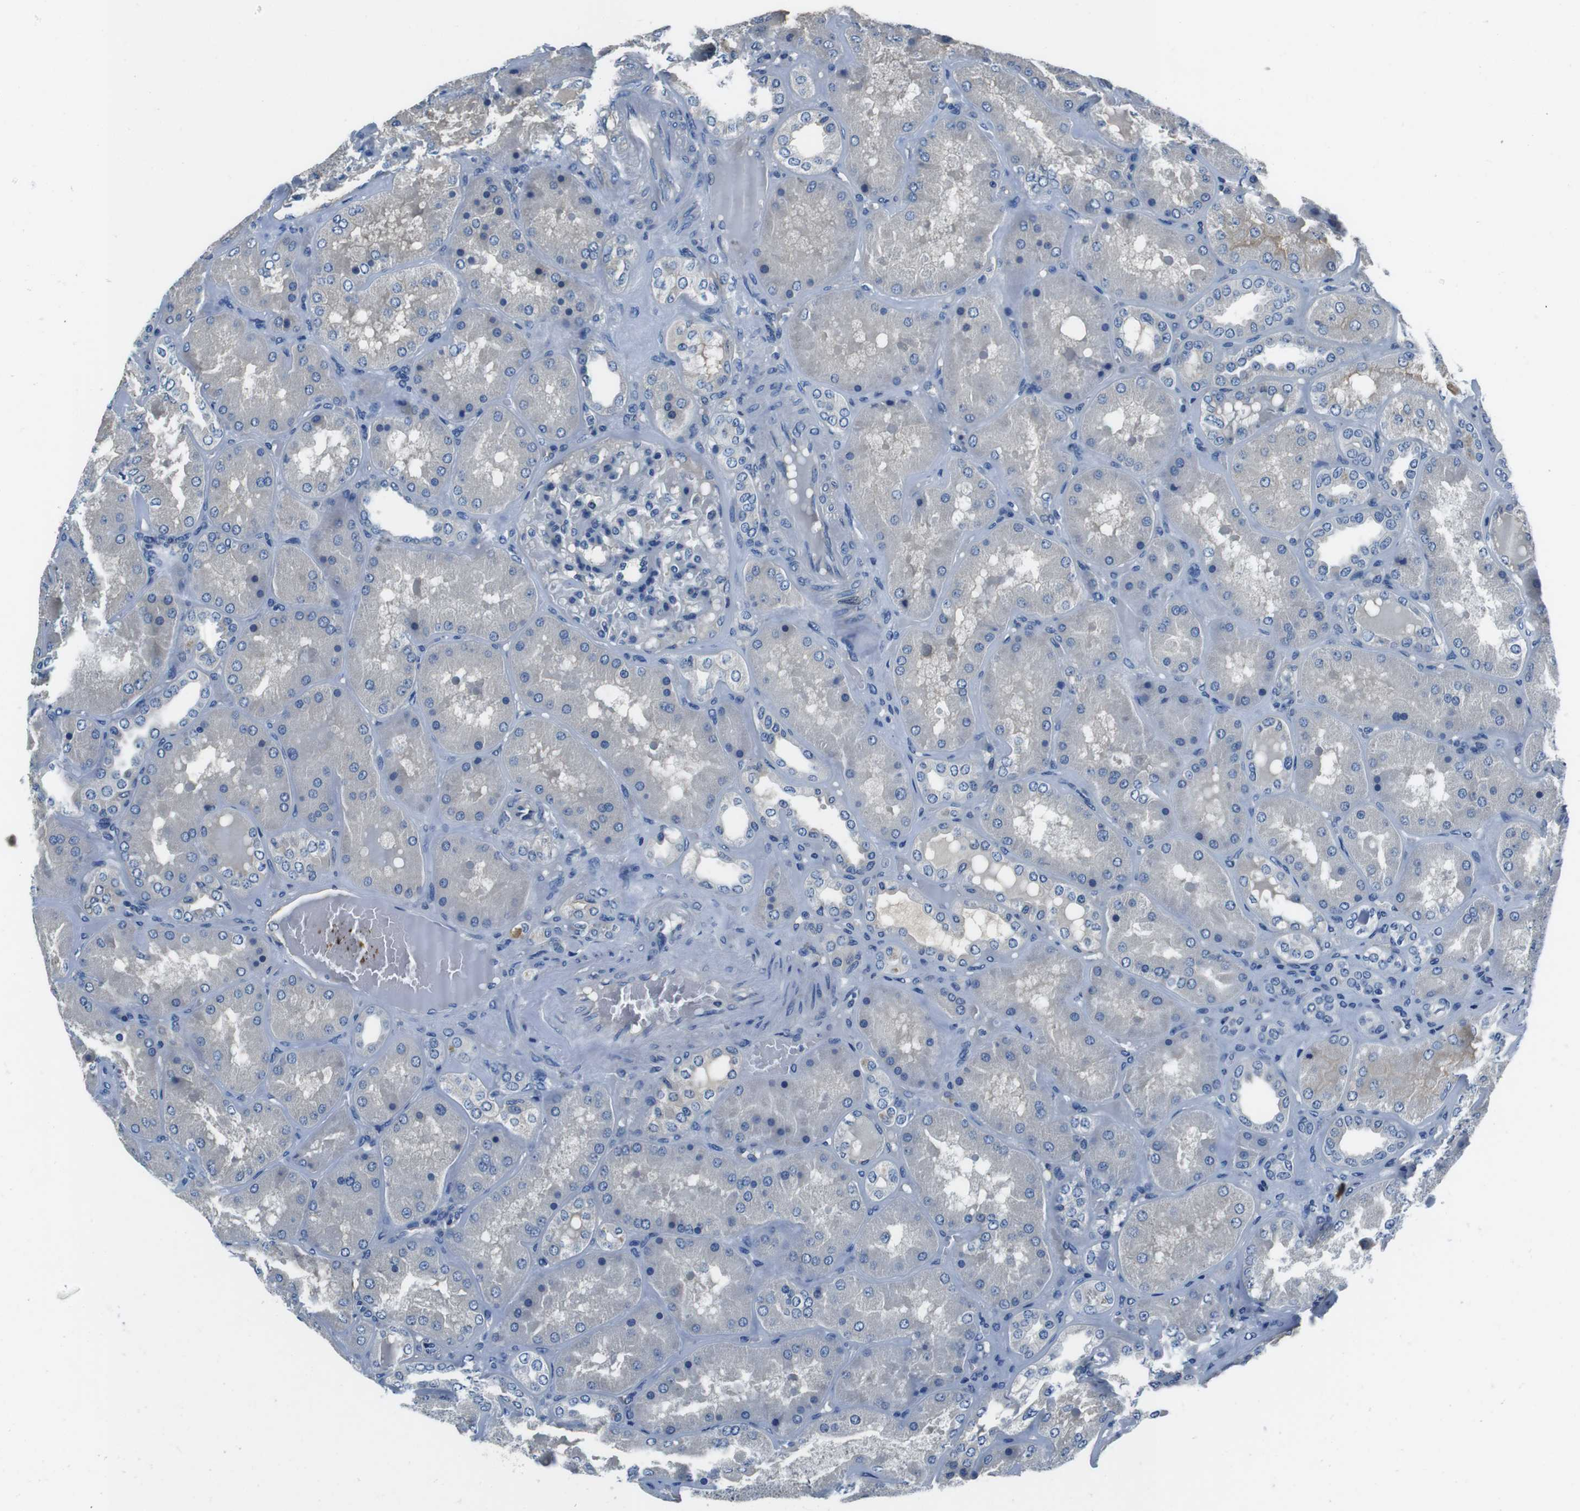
{"staining": {"intensity": "negative", "quantity": "none", "location": "none"}, "tissue": "kidney", "cell_type": "Cells in glomeruli", "image_type": "normal", "snomed": [{"axis": "morphology", "description": "Normal tissue, NOS"}, {"axis": "topography", "description": "Kidney"}], "caption": "The IHC photomicrograph has no significant expression in cells in glomeruli of kidney.", "gene": "CASQ1", "patient": {"sex": "female", "age": 56}}